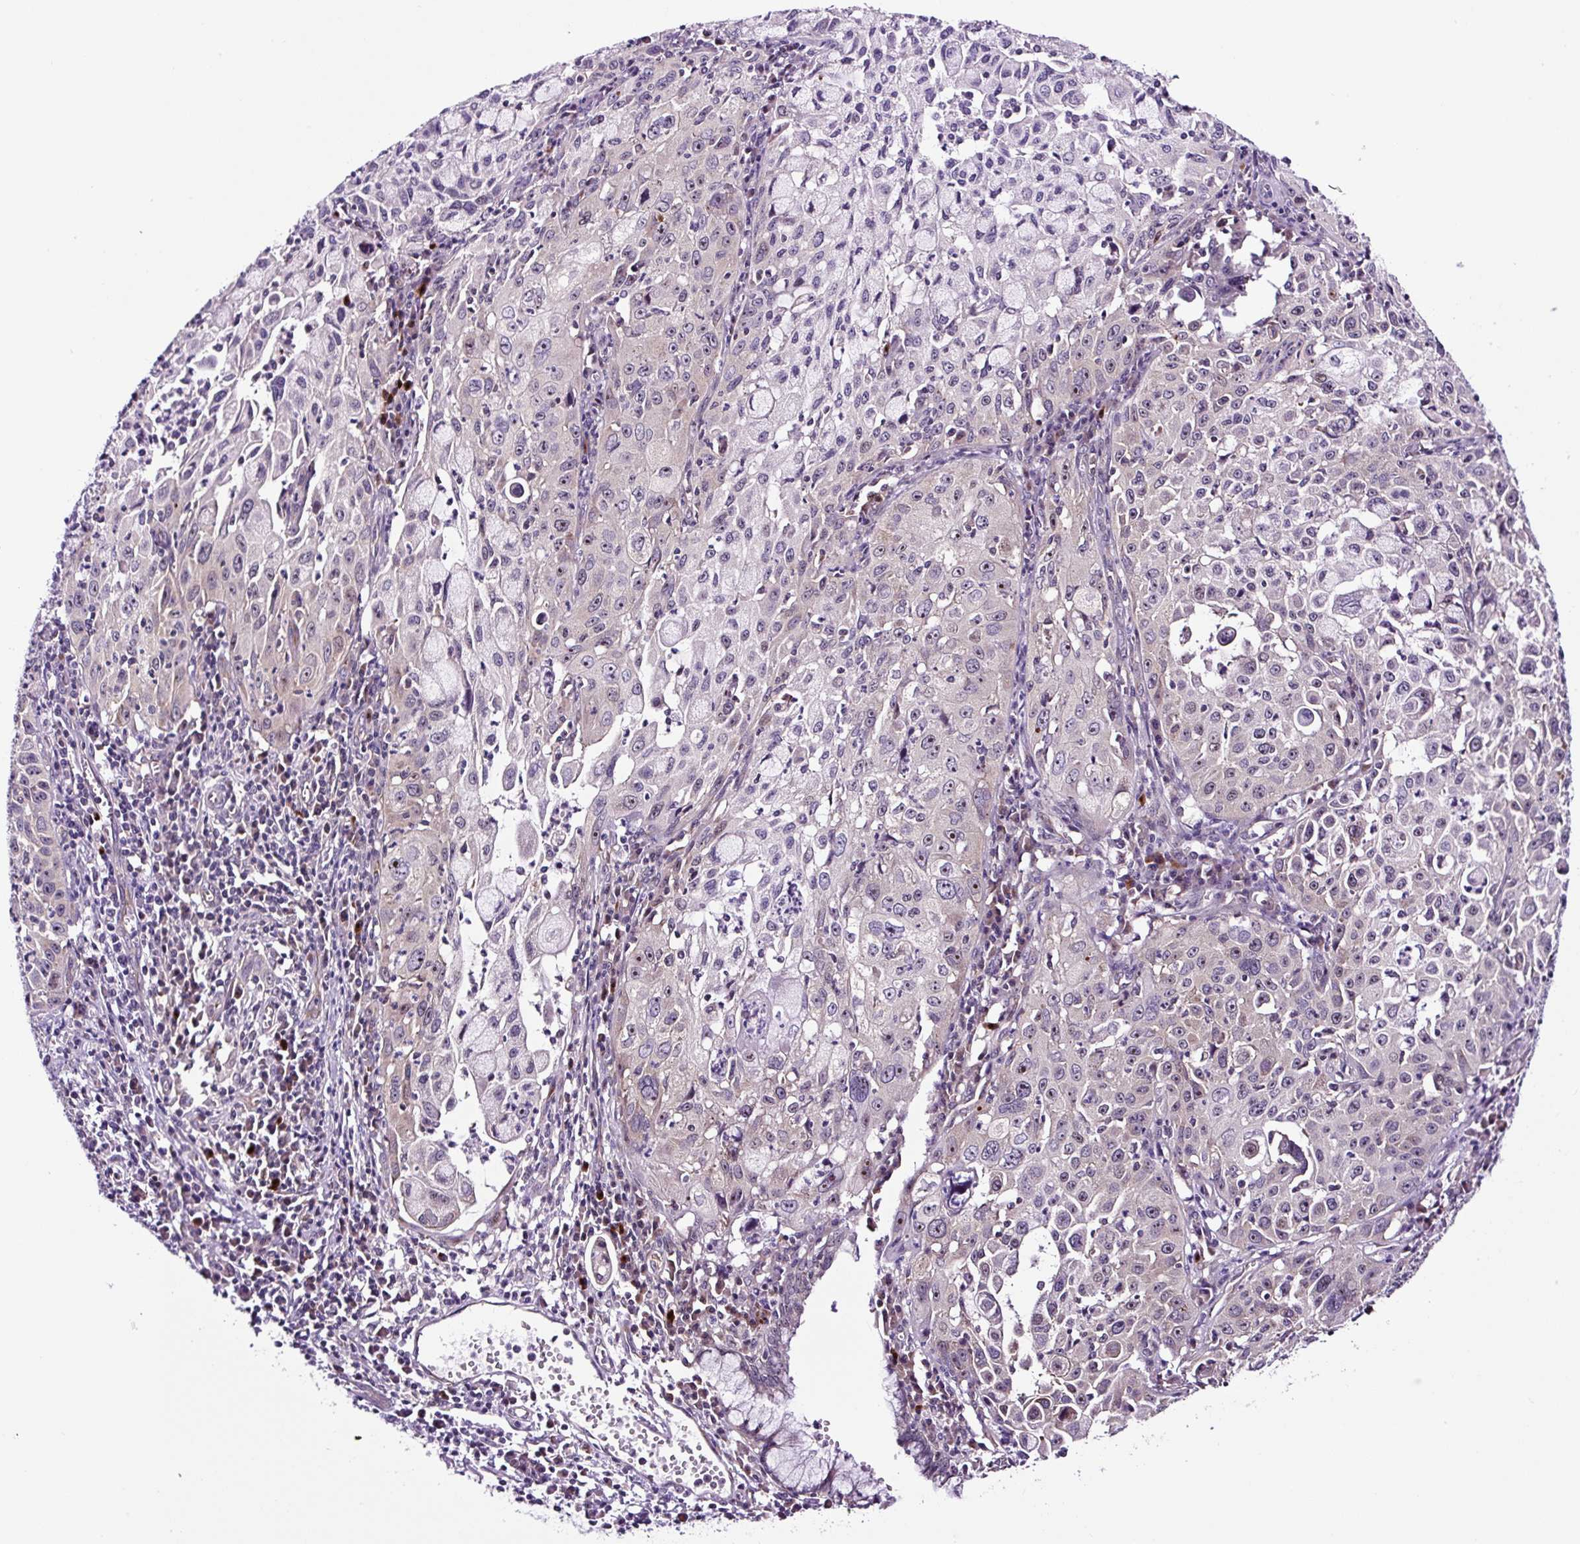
{"staining": {"intensity": "weak", "quantity": "<25%", "location": "cytoplasmic/membranous"}, "tissue": "cervical cancer", "cell_type": "Tumor cells", "image_type": "cancer", "snomed": [{"axis": "morphology", "description": "Squamous cell carcinoma, NOS"}, {"axis": "topography", "description": "Cervix"}], "caption": "Immunohistochemistry (IHC) photomicrograph of human cervical squamous cell carcinoma stained for a protein (brown), which exhibits no expression in tumor cells.", "gene": "NOM1", "patient": {"sex": "female", "age": 42}}